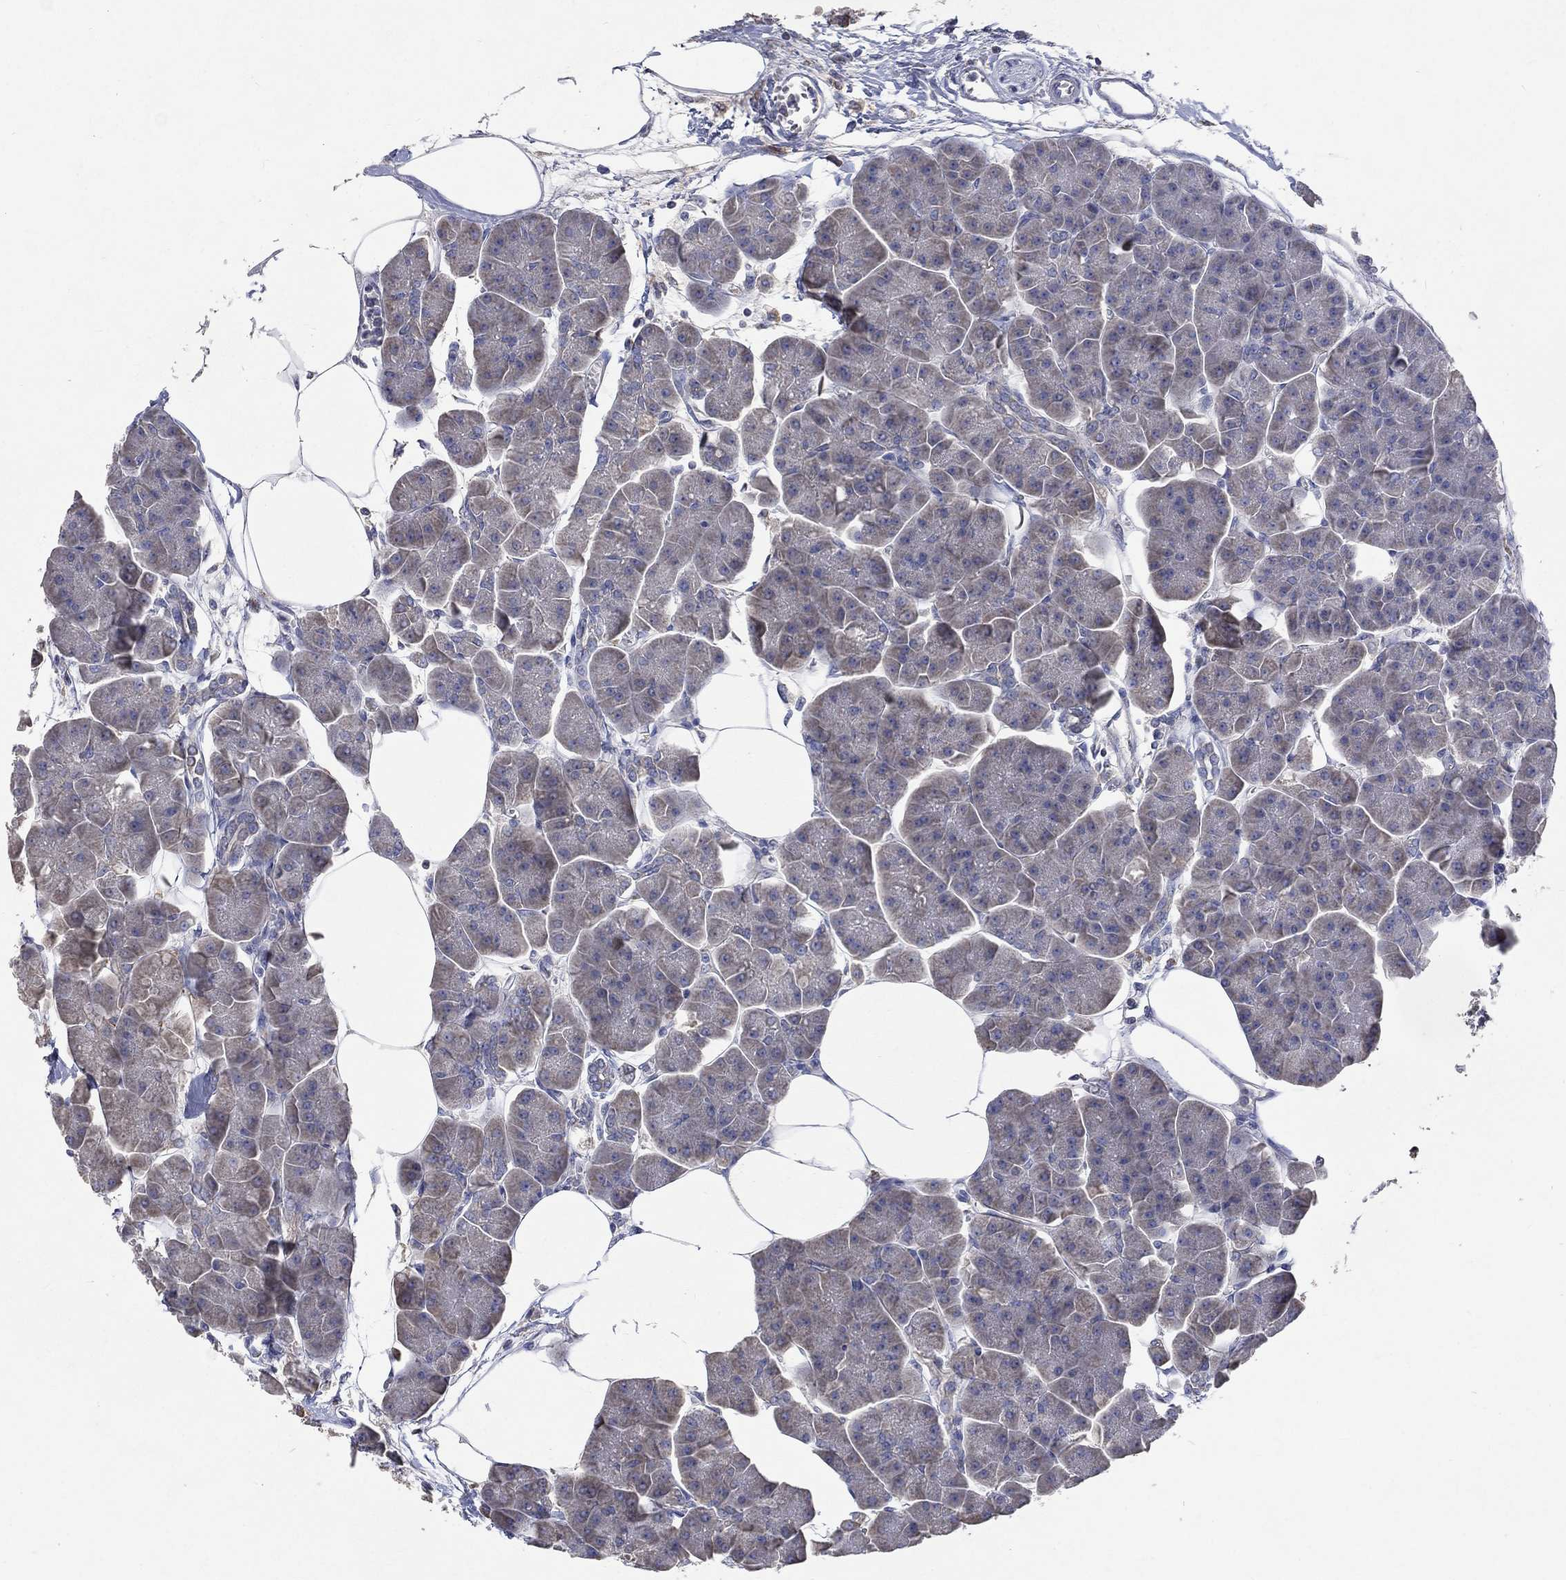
{"staining": {"intensity": "negative", "quantity": "none", "location": "none"}, "tissue": "pancreas", "cell_type": "Exocrine glandular cells", "image_type": "normal", "snomed": [{"axis": "morphology", "description": "Normal tissue, NOS"}, {"axis": "topography", "description": "Adipose tissue"}, {"axis": "topography", "description": "Pancreas"}, {"axis": "topography", "description": "Peripheral nerve tissue"}], "caption": "There is no significant positivity in exocrine glandular cells of pancreas. (Stains: DAB IHC with hematoxylin counter stain, Microscopy: brightfield microscopy at high magnification).", "gene": "UGT8", "patient": {"sex": "female", "age": 58}}